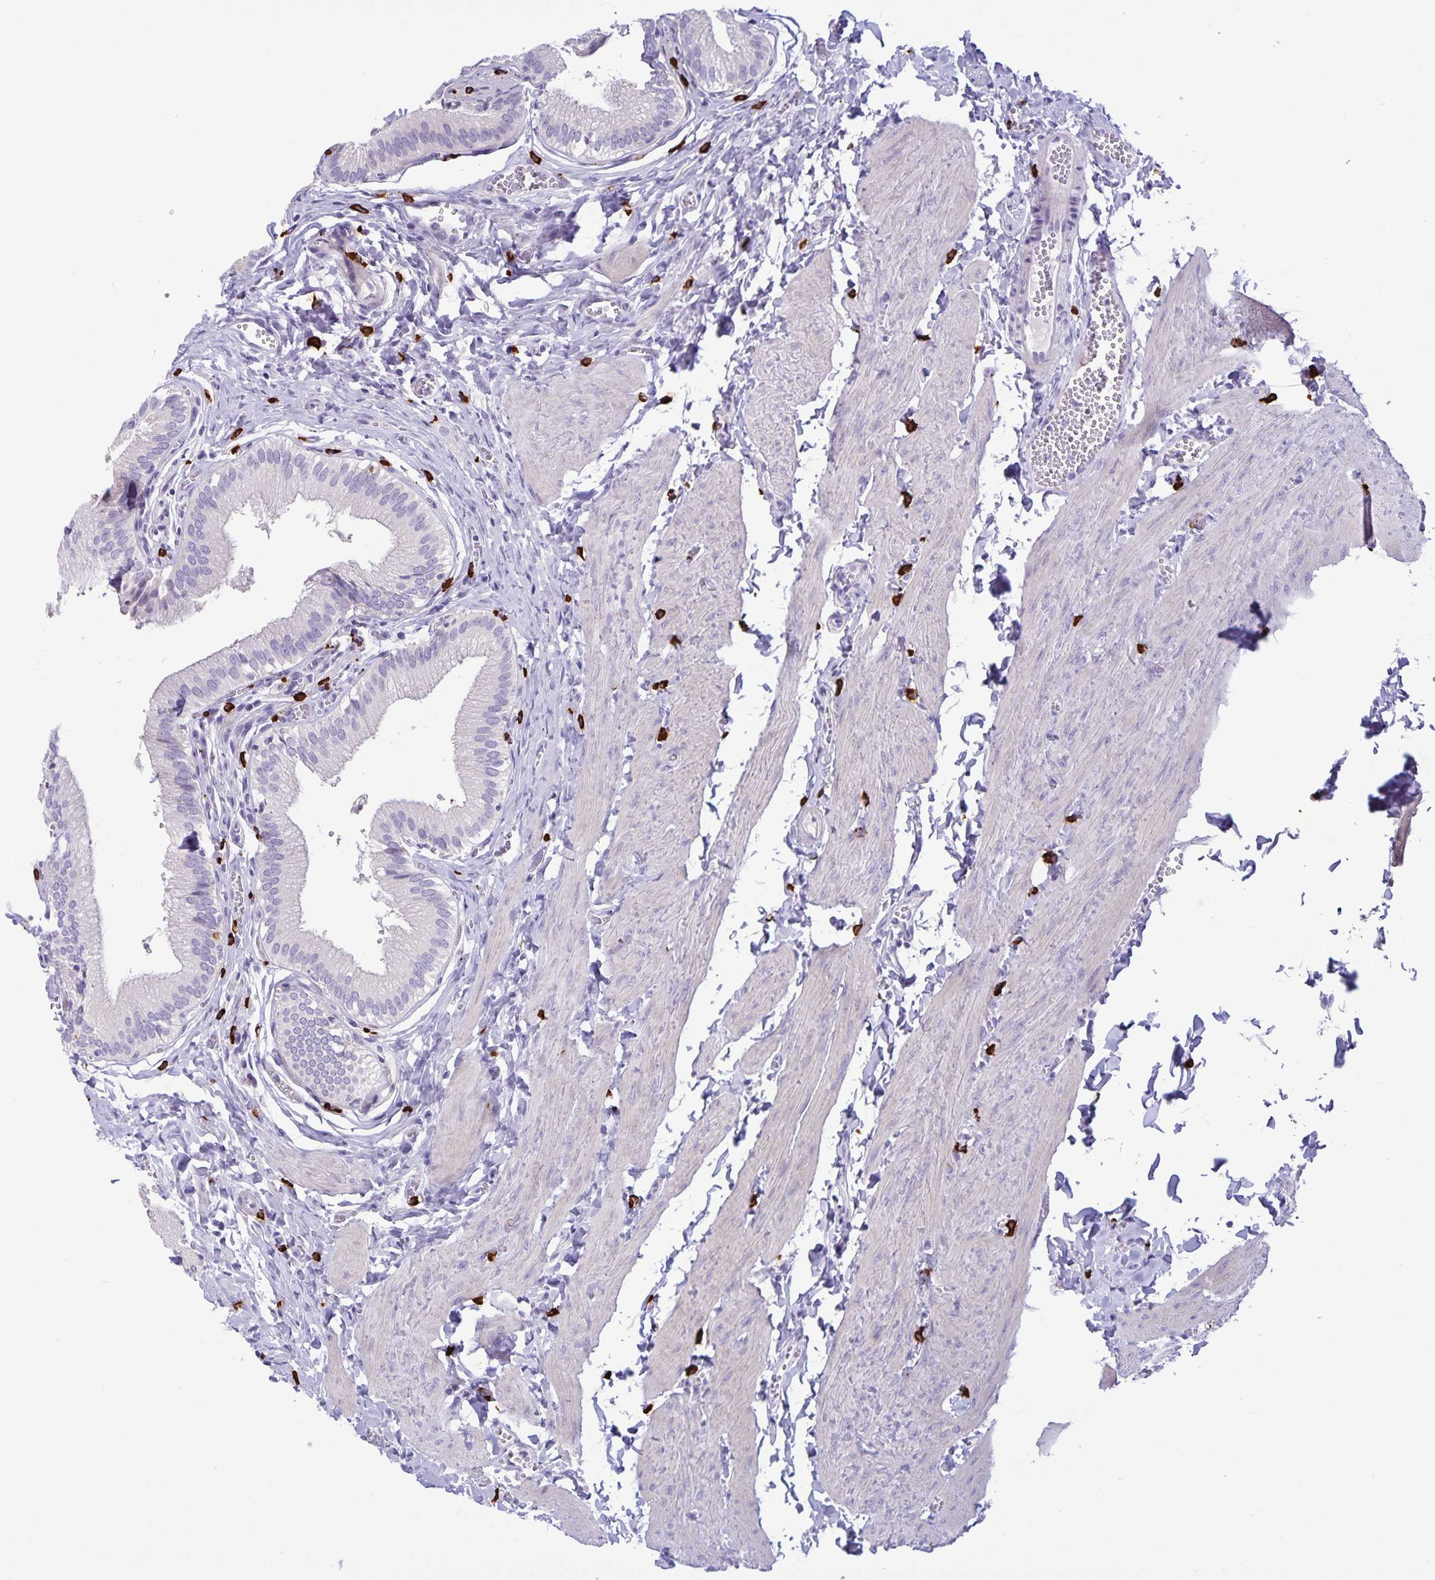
{"staining": {"intensity": "negative", "quantity": "none", "location": "none"}, "tissue": "gallbladder", "cell_type": "Glandular cells", "image_type": "normal", "snomed": [{"axis": "morphology", "description": "Normal tissue, NOS"}, {"axis": "topography", "description": "Gallbladder"}, {"axis": "topography", "description": "Peripheral nerve tissue"}], "caption": "Immunohistochemical staining of unremarkable gallbladder exhibits no significant expression in glandular cells. (DAB (3,3'-diaminobenzidine) immunohistochemistry with hematoxylin counter stain).", "gene": "IBTK", "patient": {"sex": "male", "age": 17}}